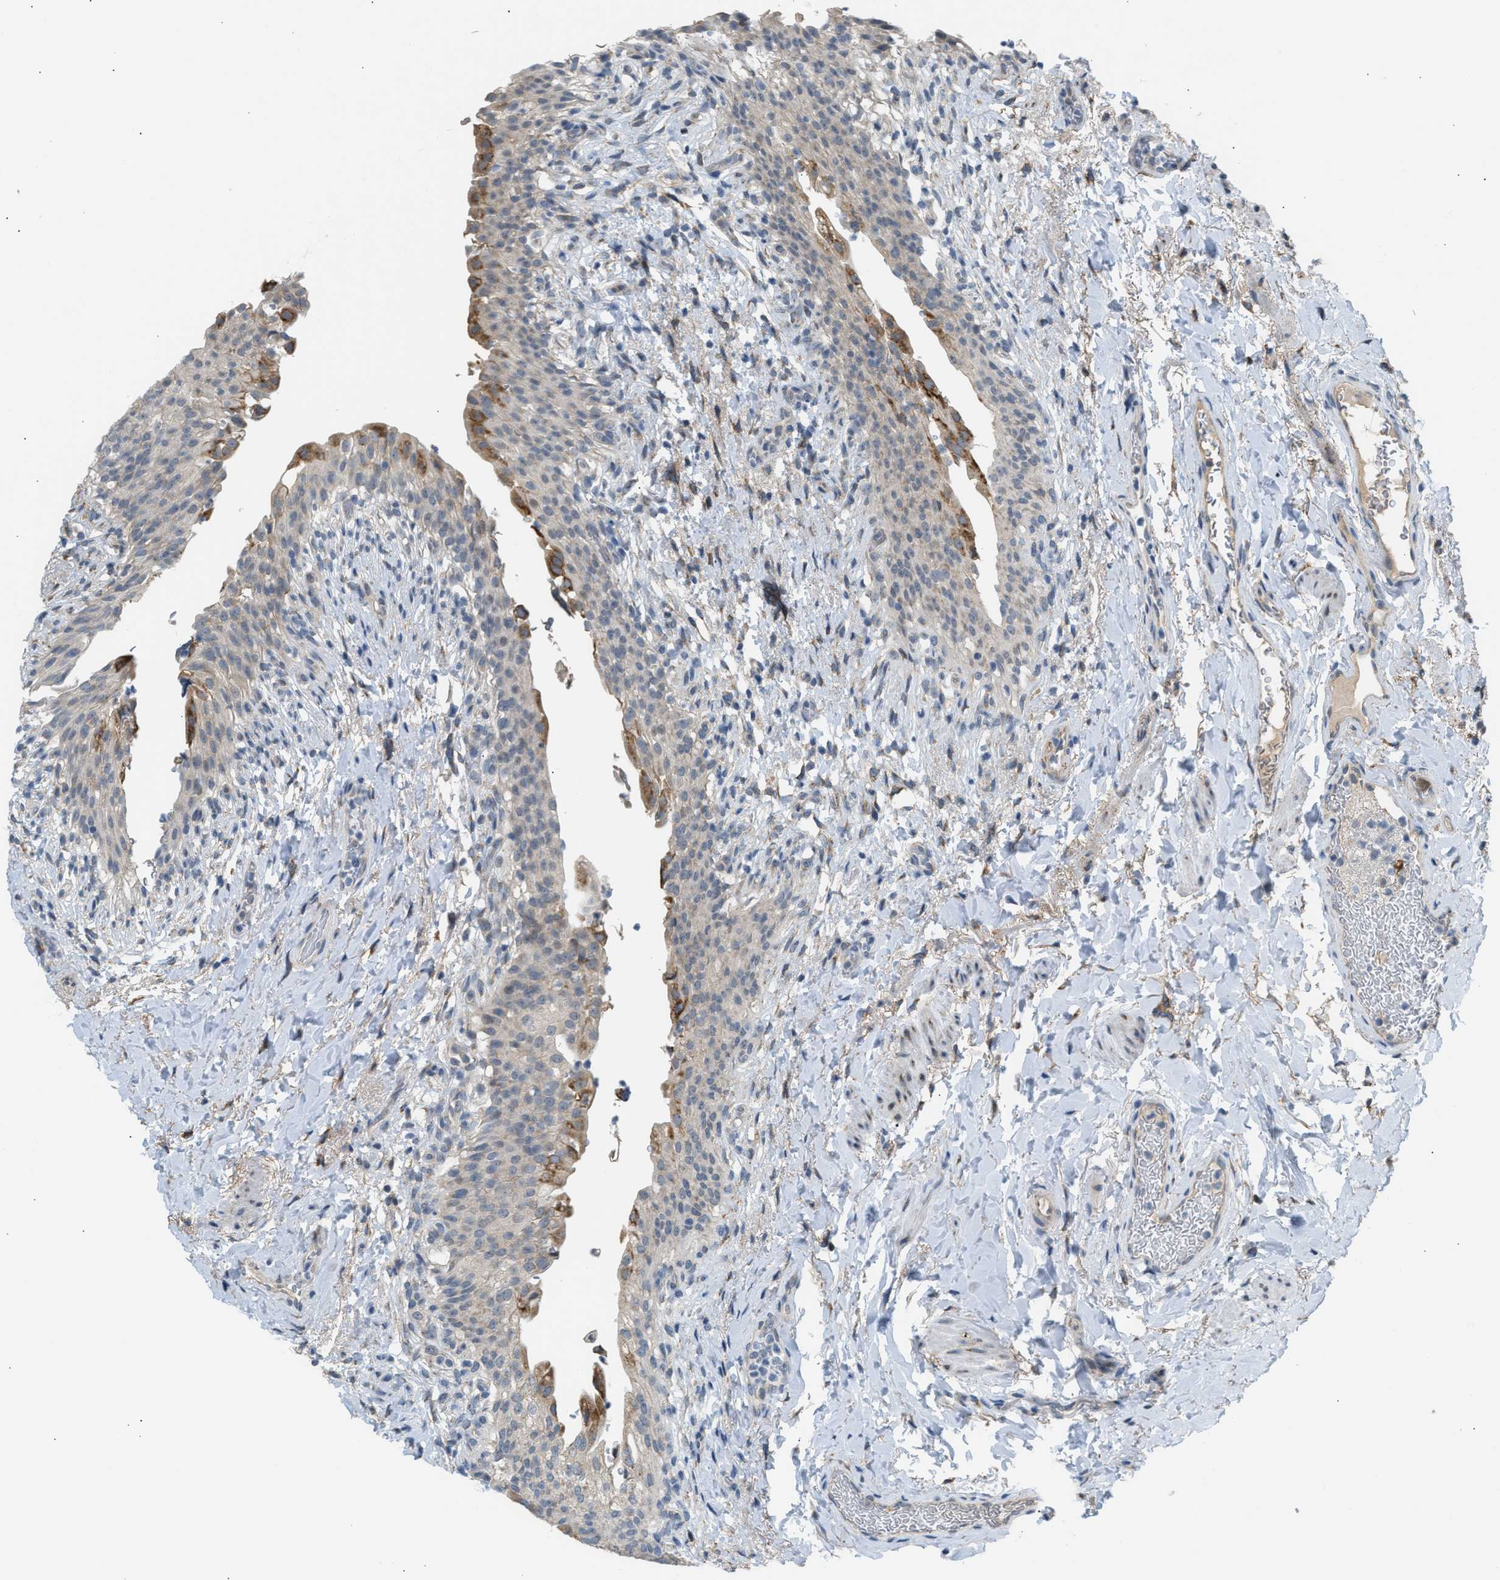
{"staining": {"intensity": "weak", "quantity": "25%-75%", "location": "cytoplasmic/membranous"}, "tissue": "urinary bladder", "cell_type": "Urothelial cells", "image_type": "normal", "snomed": [{"axis": "morphology", "description": "Normal tissue, NOS"}, {"axis": "topography", "description": "Urinary bladder"}], "caption": "A histopathology image showing weak cytoplasmic/membranous staining in approximately 25%-75% of urothelial cells in benign urinary bladder, as visualized by brown immunohistochemical staining.", "gene": "KCNC2", "patient": {"sex": "female", "age": 60}}